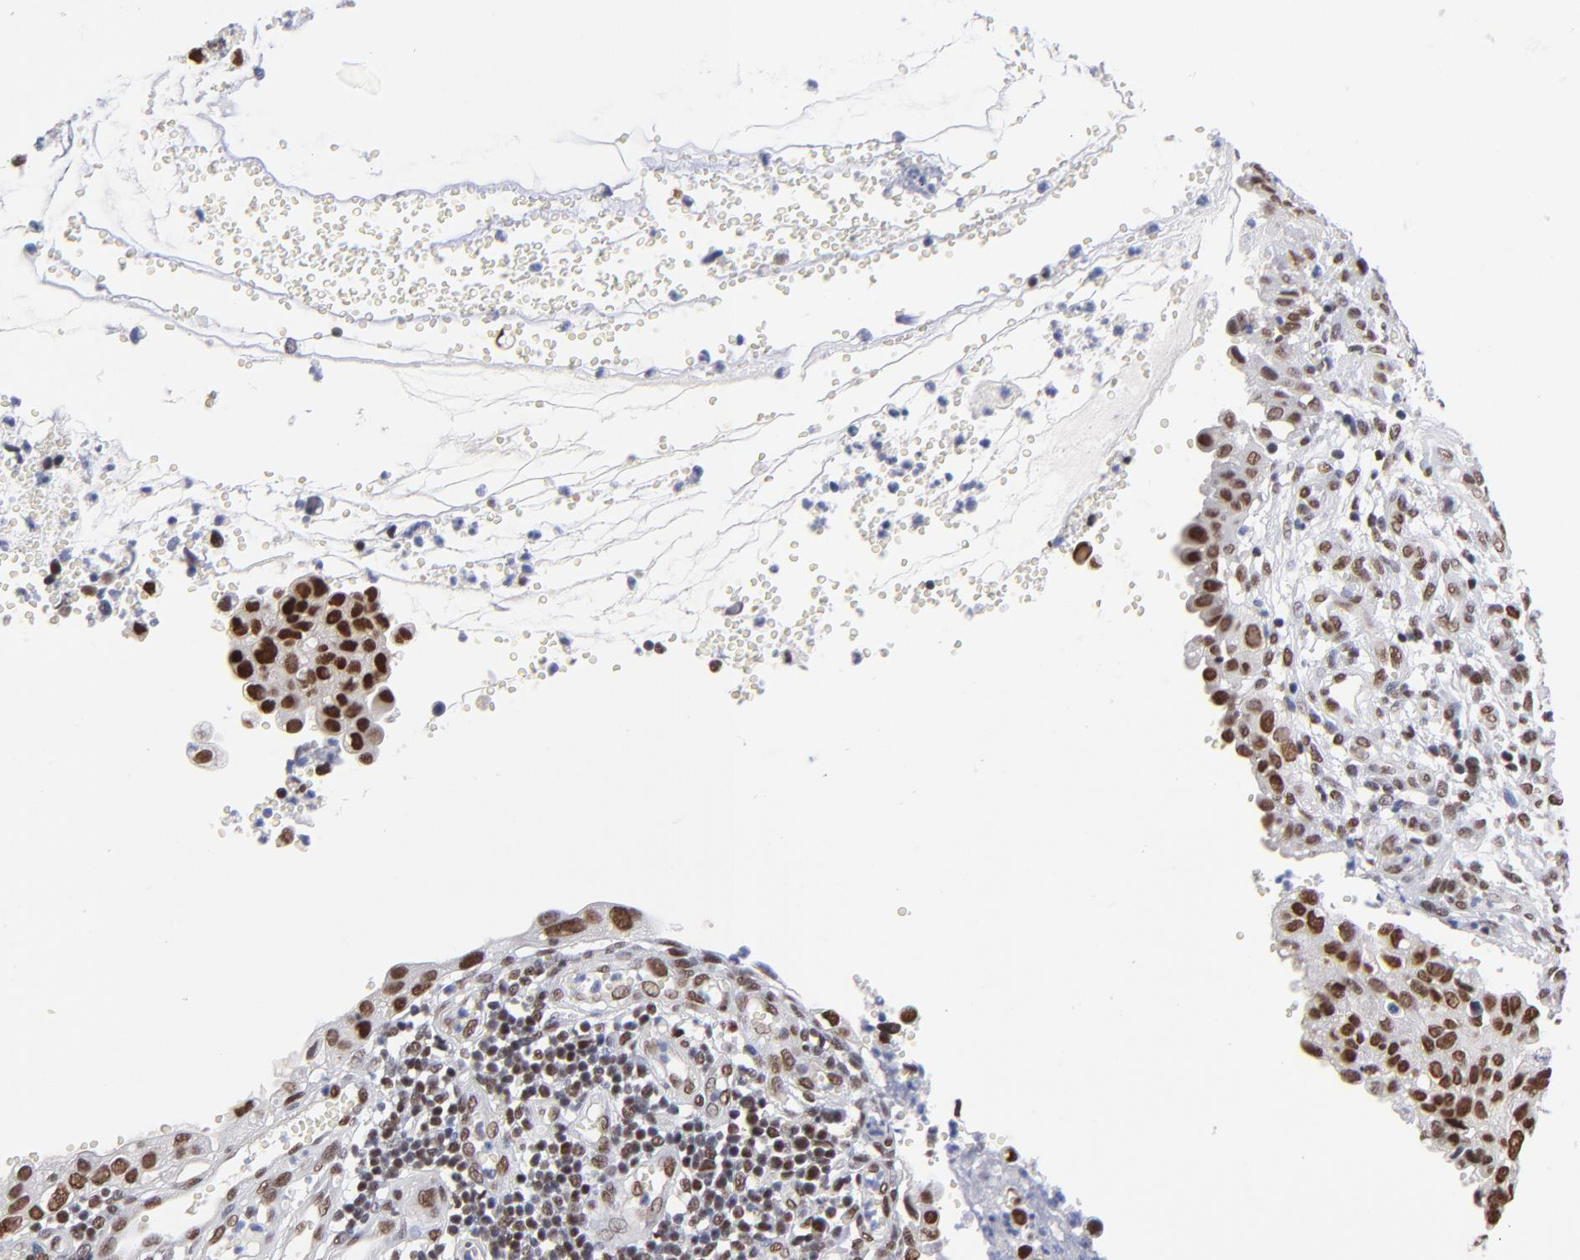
{"staining": {"intensity": "strong", "quantity": ">75%", "location": "nuclear"}, "tissue": "cervical cancer", "cell_type": "Tumor cells", "image_type": "cancer", "snomed": [{"axis": "morphology", "description": "Normal tissue, NOS"}, {"axis": "morphology", "description": "Squamous cell carcinoma, NOS"}, {"axis": "topography", "description": "Cervix"}], "caption": "The image exhibits staining of cervical cancer (squamous cell carcinoma), revealing strong nuclear protein positivity (brown color) within tumor cells.", "gene": "ZMYM3", "patient": {"sex": "female", "age": 45}}